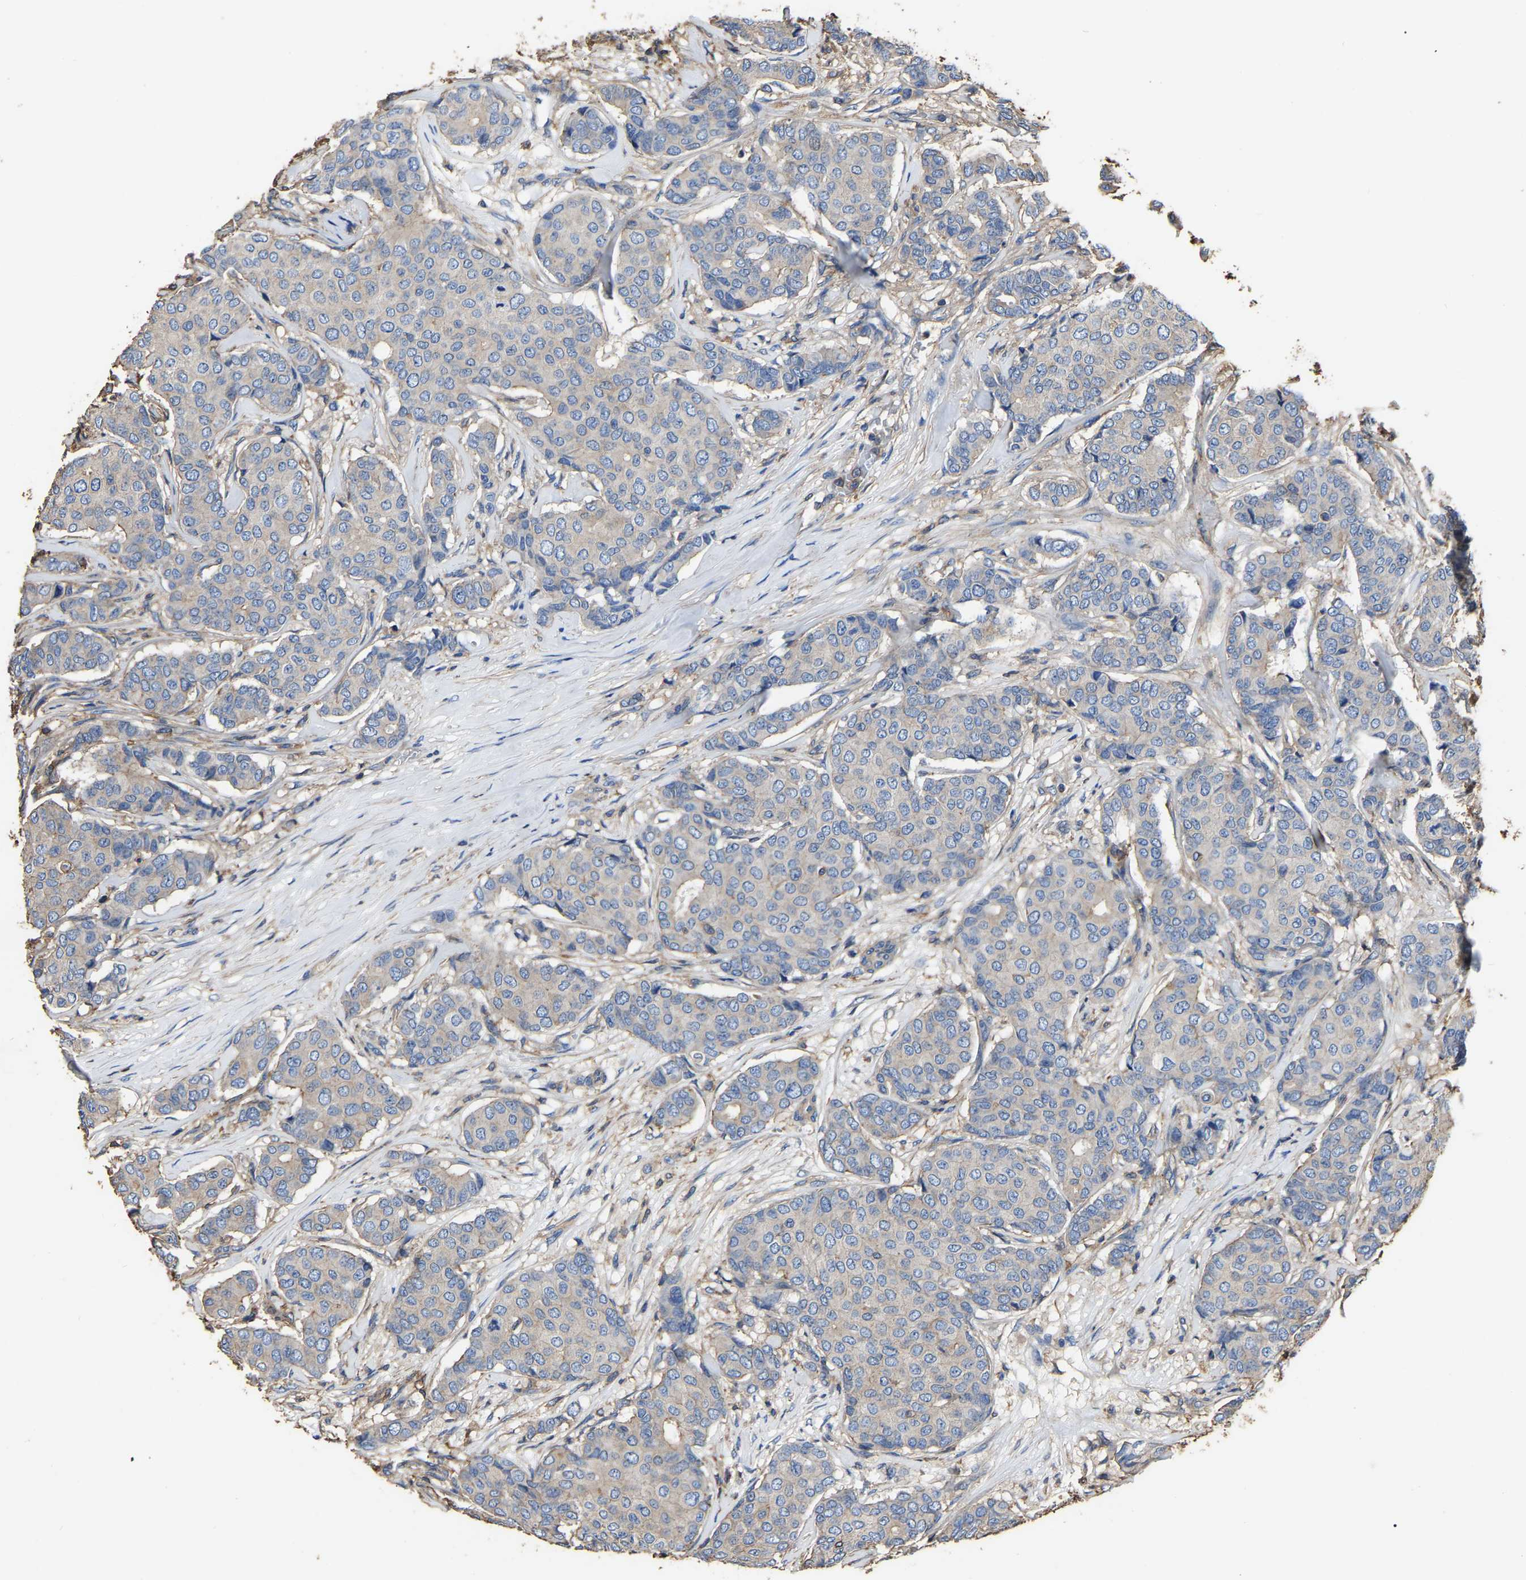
{"staining": {"intensity": "negative", "quantity": "none", "location": "none"}, "tissue": "breast cancer", "cell_type": "Tumor cells", "image_type": "cancer", "snomed": [{"axis": "morphology", "description": "Duct carcinoma"}, {"axis": "topography", "description": "Breast"}], "caption": "Breast cancer (invasive ductal carcinoma) was stained to show a protein in brown. There is no significant positivity in tumor cells.", "gene": "ARMT1", "patient": {"sex": "female", "age": 75}}